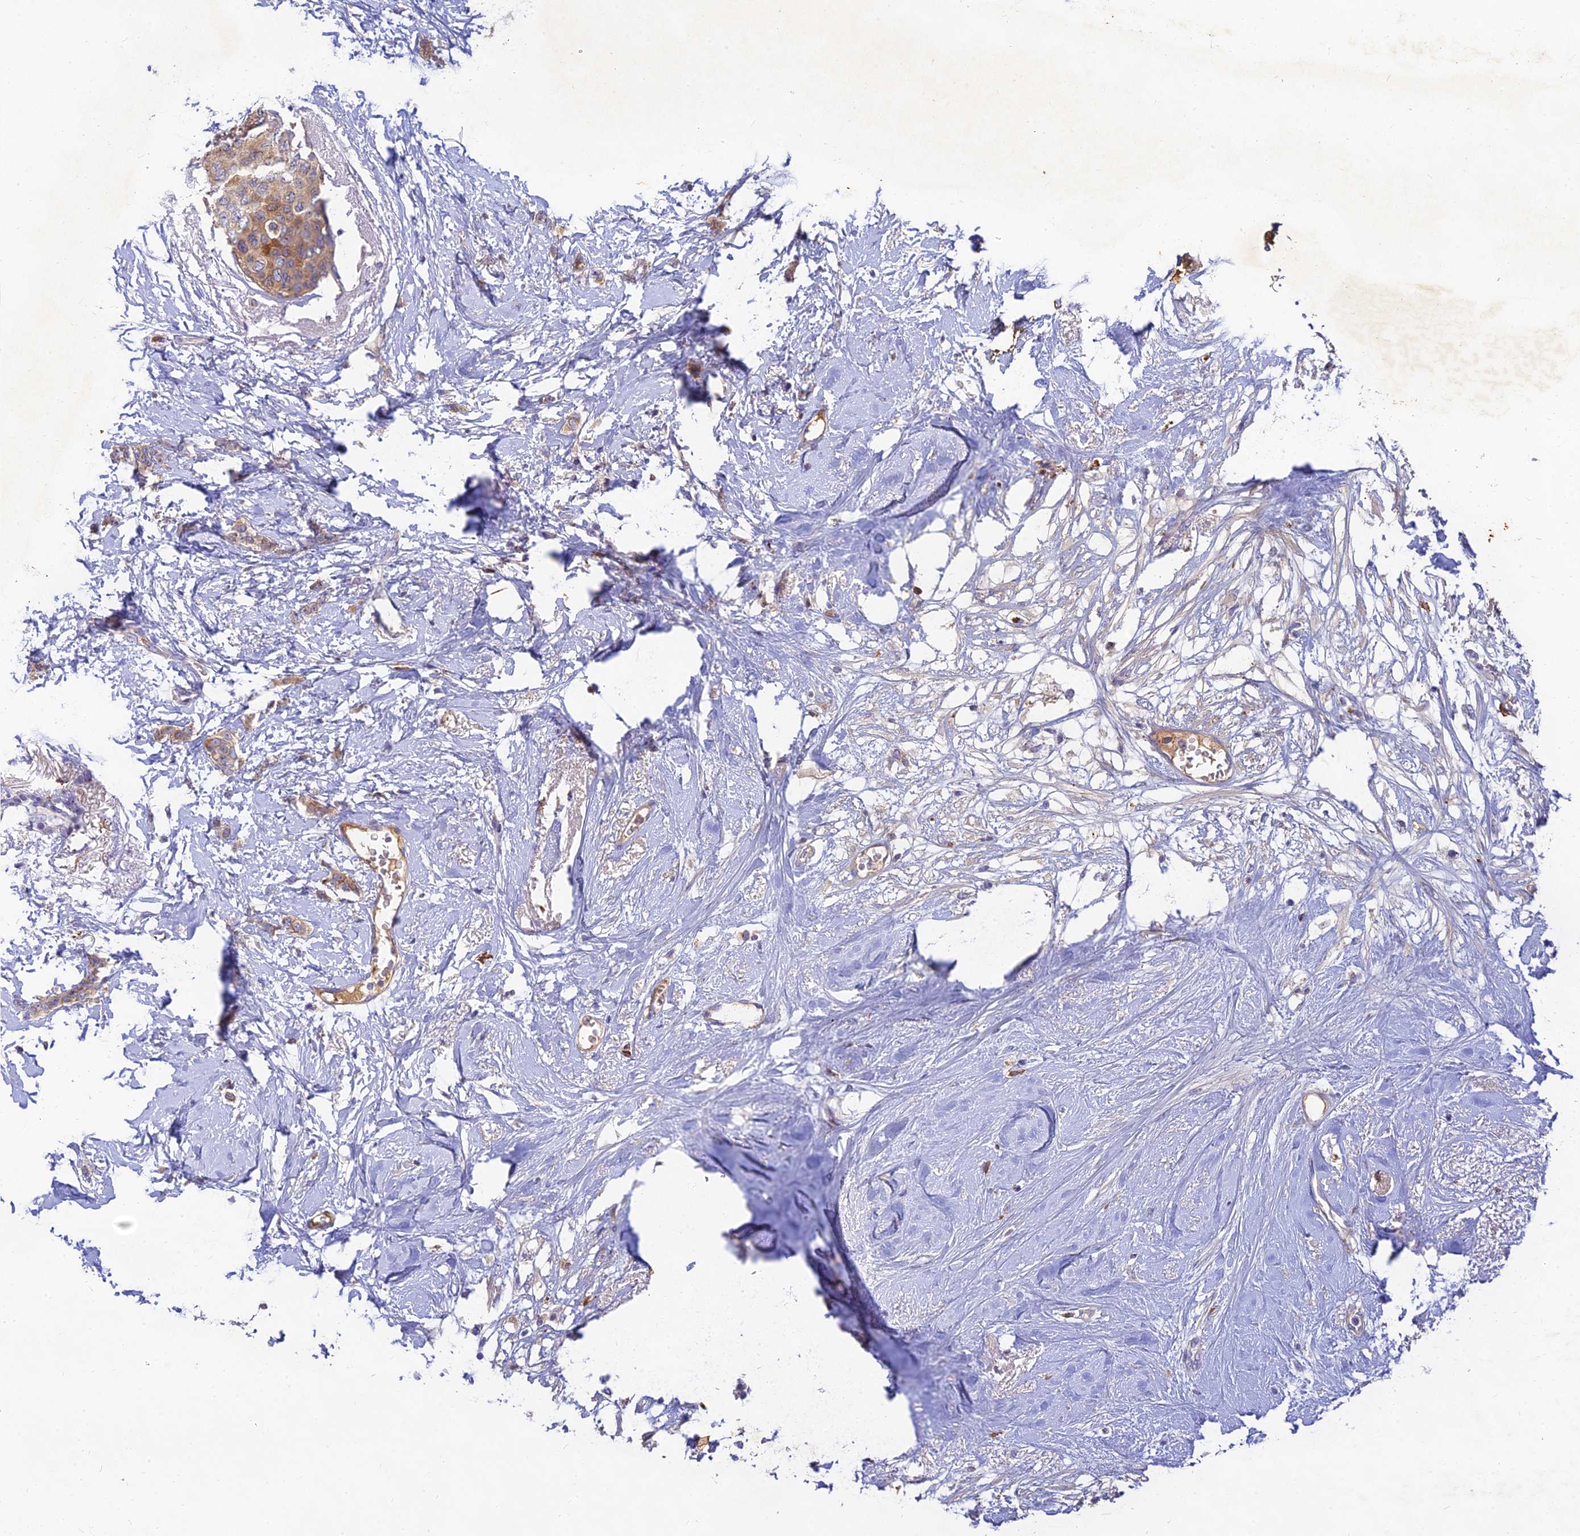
{"staining": {"intensity": "moderate", "quantity": ">75%", "location": "cytoplasmic/membranous"}, "tissue": "breast cancer", "cell_type": "Tumor cells", "image_type": "cancer", "snomed": [{"axis": "morphology", "description": "Duct carcinoma"}, {"axis": "topography", "description": "Breast"}], "caption": "Protein staining of breast intraductal carcinoma tissue displays moderate cytoplasmic/membranous staining in about >75% of tumor cells.", "gene": "ACSM5", "patient": {"sex": "female", "age": 72}}